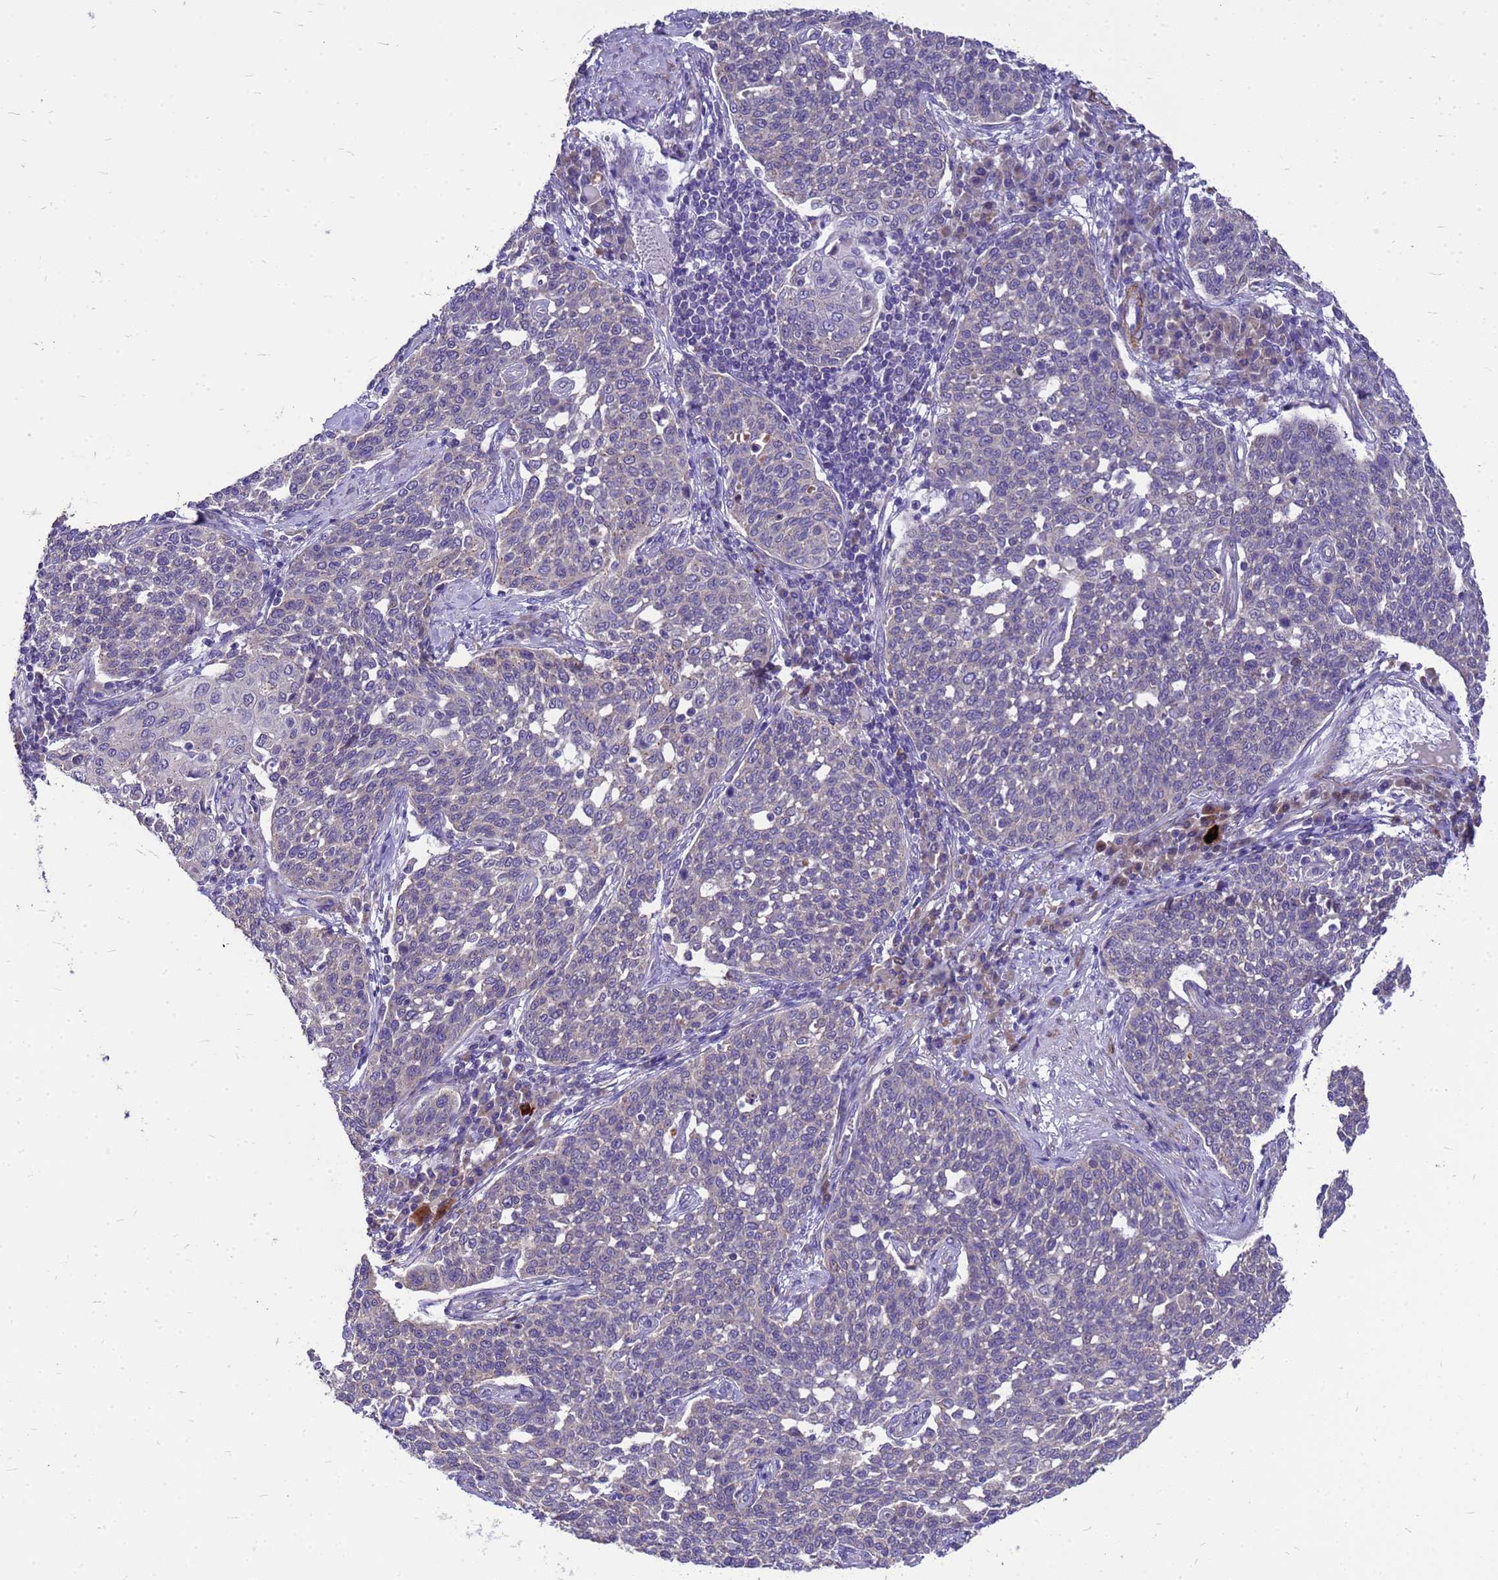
{"staining": {"intensity": "negative", "quantity": "none", "location": "none"}, "tissue": "cervical cancer", "cell_type": "Tumor cells", "image_type": "cancer", "snomed": [{"axis": "morphology", "description": "Squamous cell carcinoma, NOS"}, {"axis": "topography", "description": "Cervix"}], "caption": "Histopathology image shows no significant protein expression in tumor cells of cervical squamous cell carcinoma.", "gene": "POP7", "patient": {"sex": "female", "age": 34}}